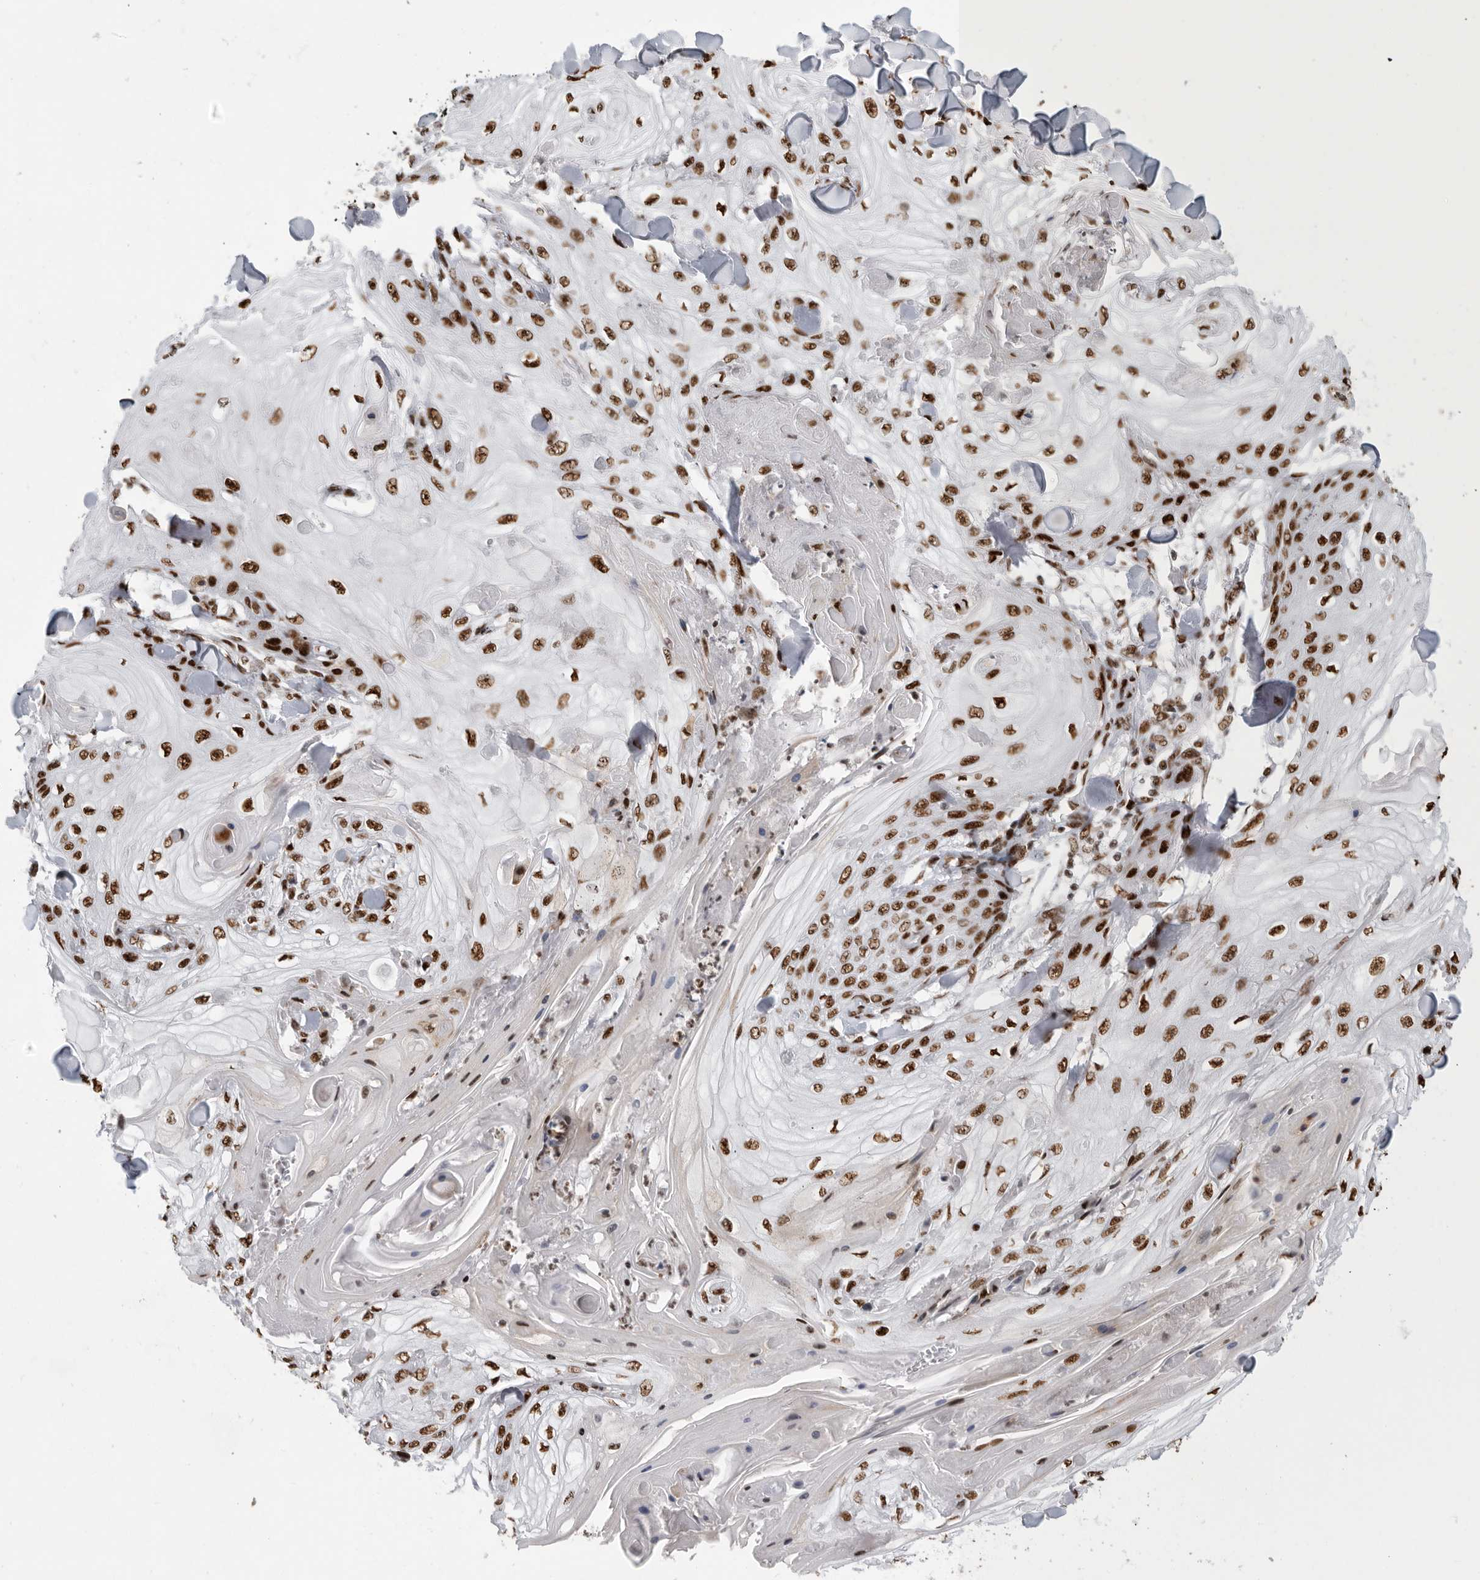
{"staining": {"intensity": "strong", "quantity": ">75%", "location": "nuclear"}, "tissue": "skin cancer", "cell_type": "Tumor cells", "image_type": "cancer", "snomed": [{"axis": "morphology", "description": "Squamous cell carcinoma, NOS"}, {"axis": "topography", "description": "Skin"}], "caption": "IHC of skin cancer (squamous cell carcinoma) reveals high levels of strong nuclear expression in approximately >75% of tumor cells.", "gene": "BCLAF1", "patient": {"sex": "male", "age": 74}}